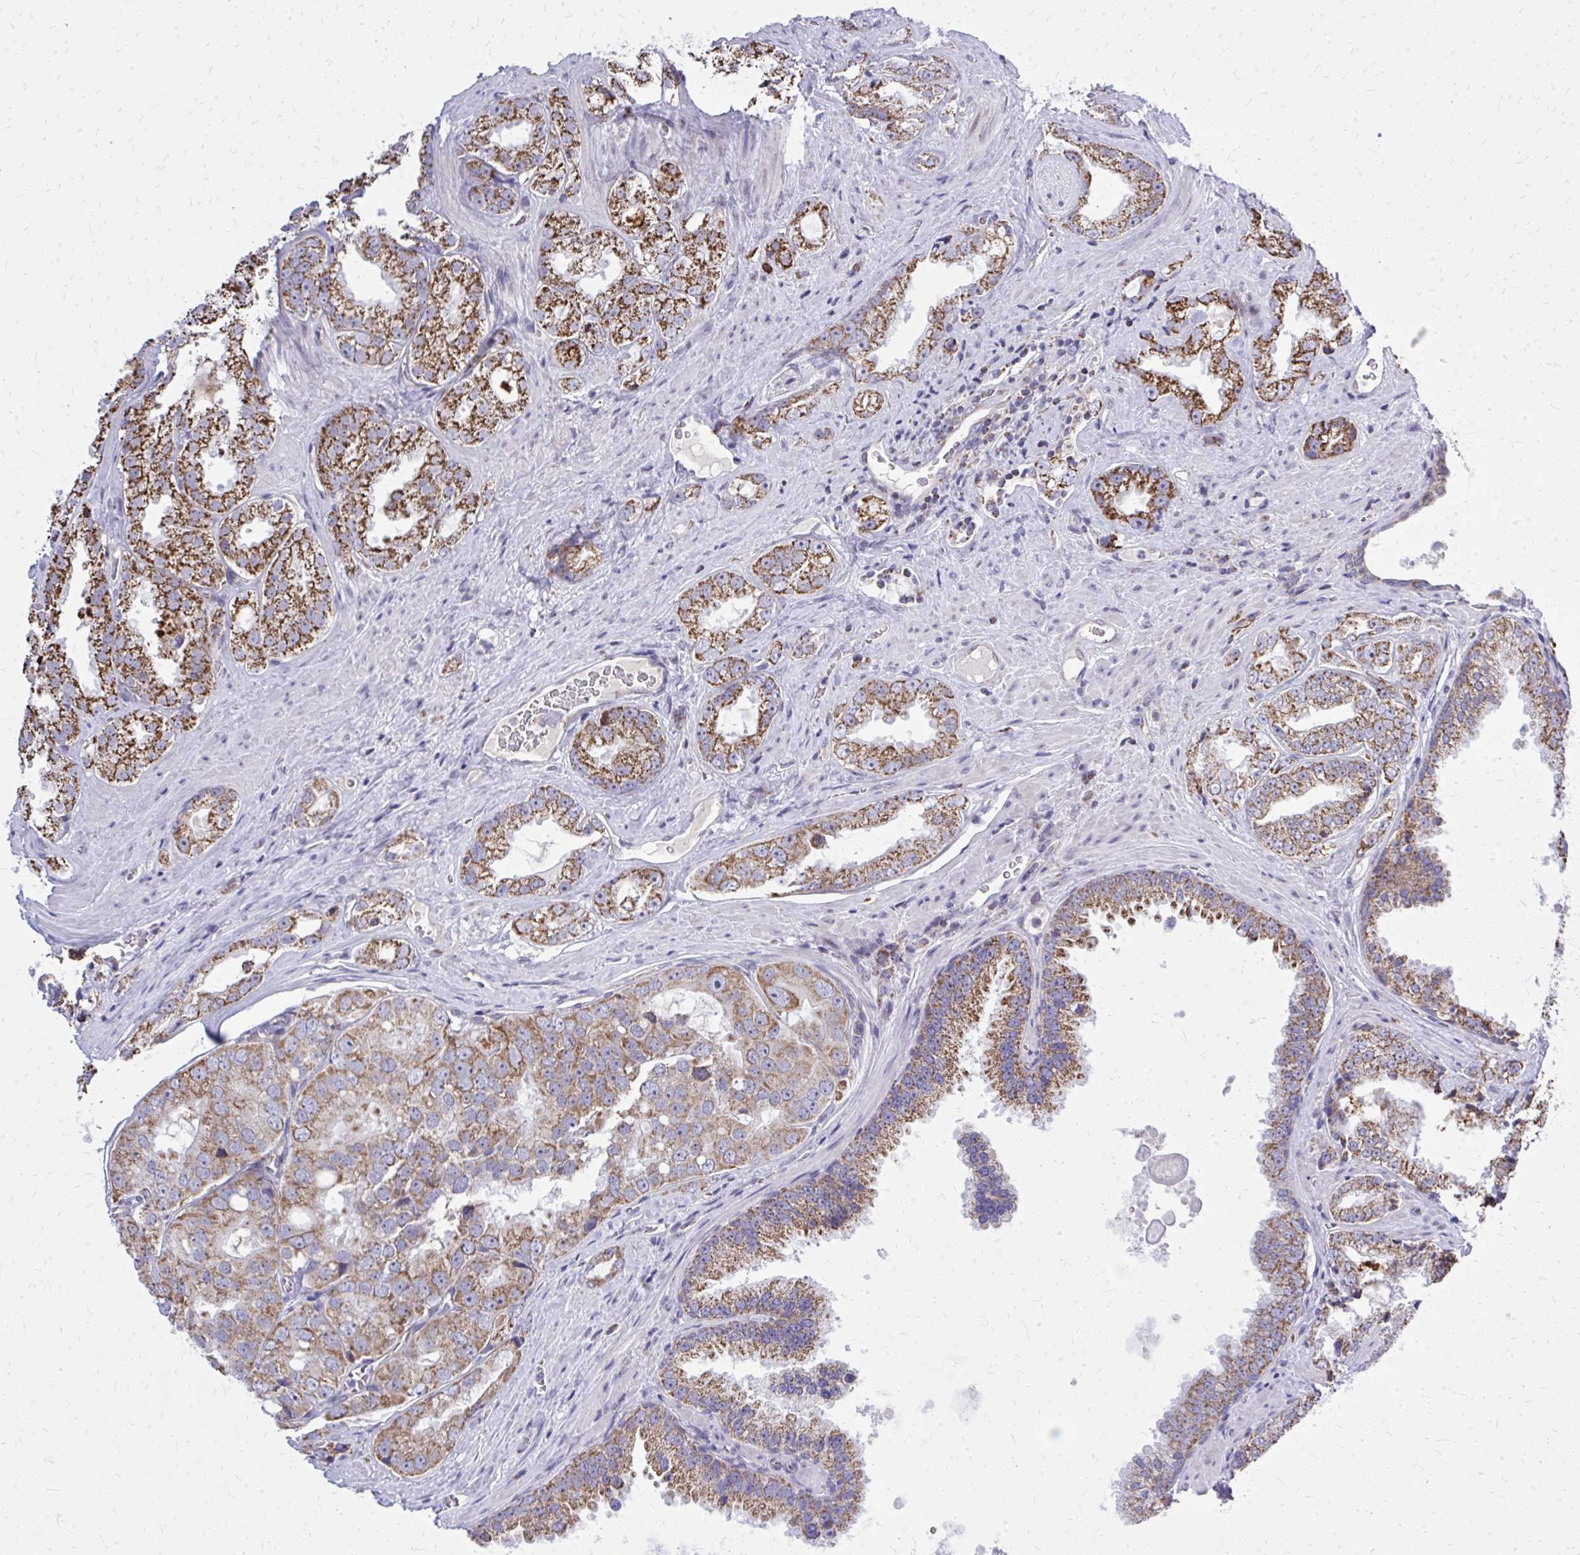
{"staining": {"intensity": "strong", "quantity": ">75%", "location": "cytoplasmic/membranous"}, "tissue": "prostate cancer", "cell_type": "Tumor cells", "image_type": "cancer", "snomed": [{"axis": "morphology", "description": "Adenocarcinoma, High grade"}, {"axis": "topography", "description": "Prostate"}], "caption": "Protein staining of prostate cancer (adenocarcinoma (high-grade)) tissue shows strong cytoplasmic/membranous expression in about >75% of tumor cells. The protein is shown in brown color, while the nuclei are stained blue.", "gene": "ZNF362", "patient": {"sex": "male", "age": 67}}